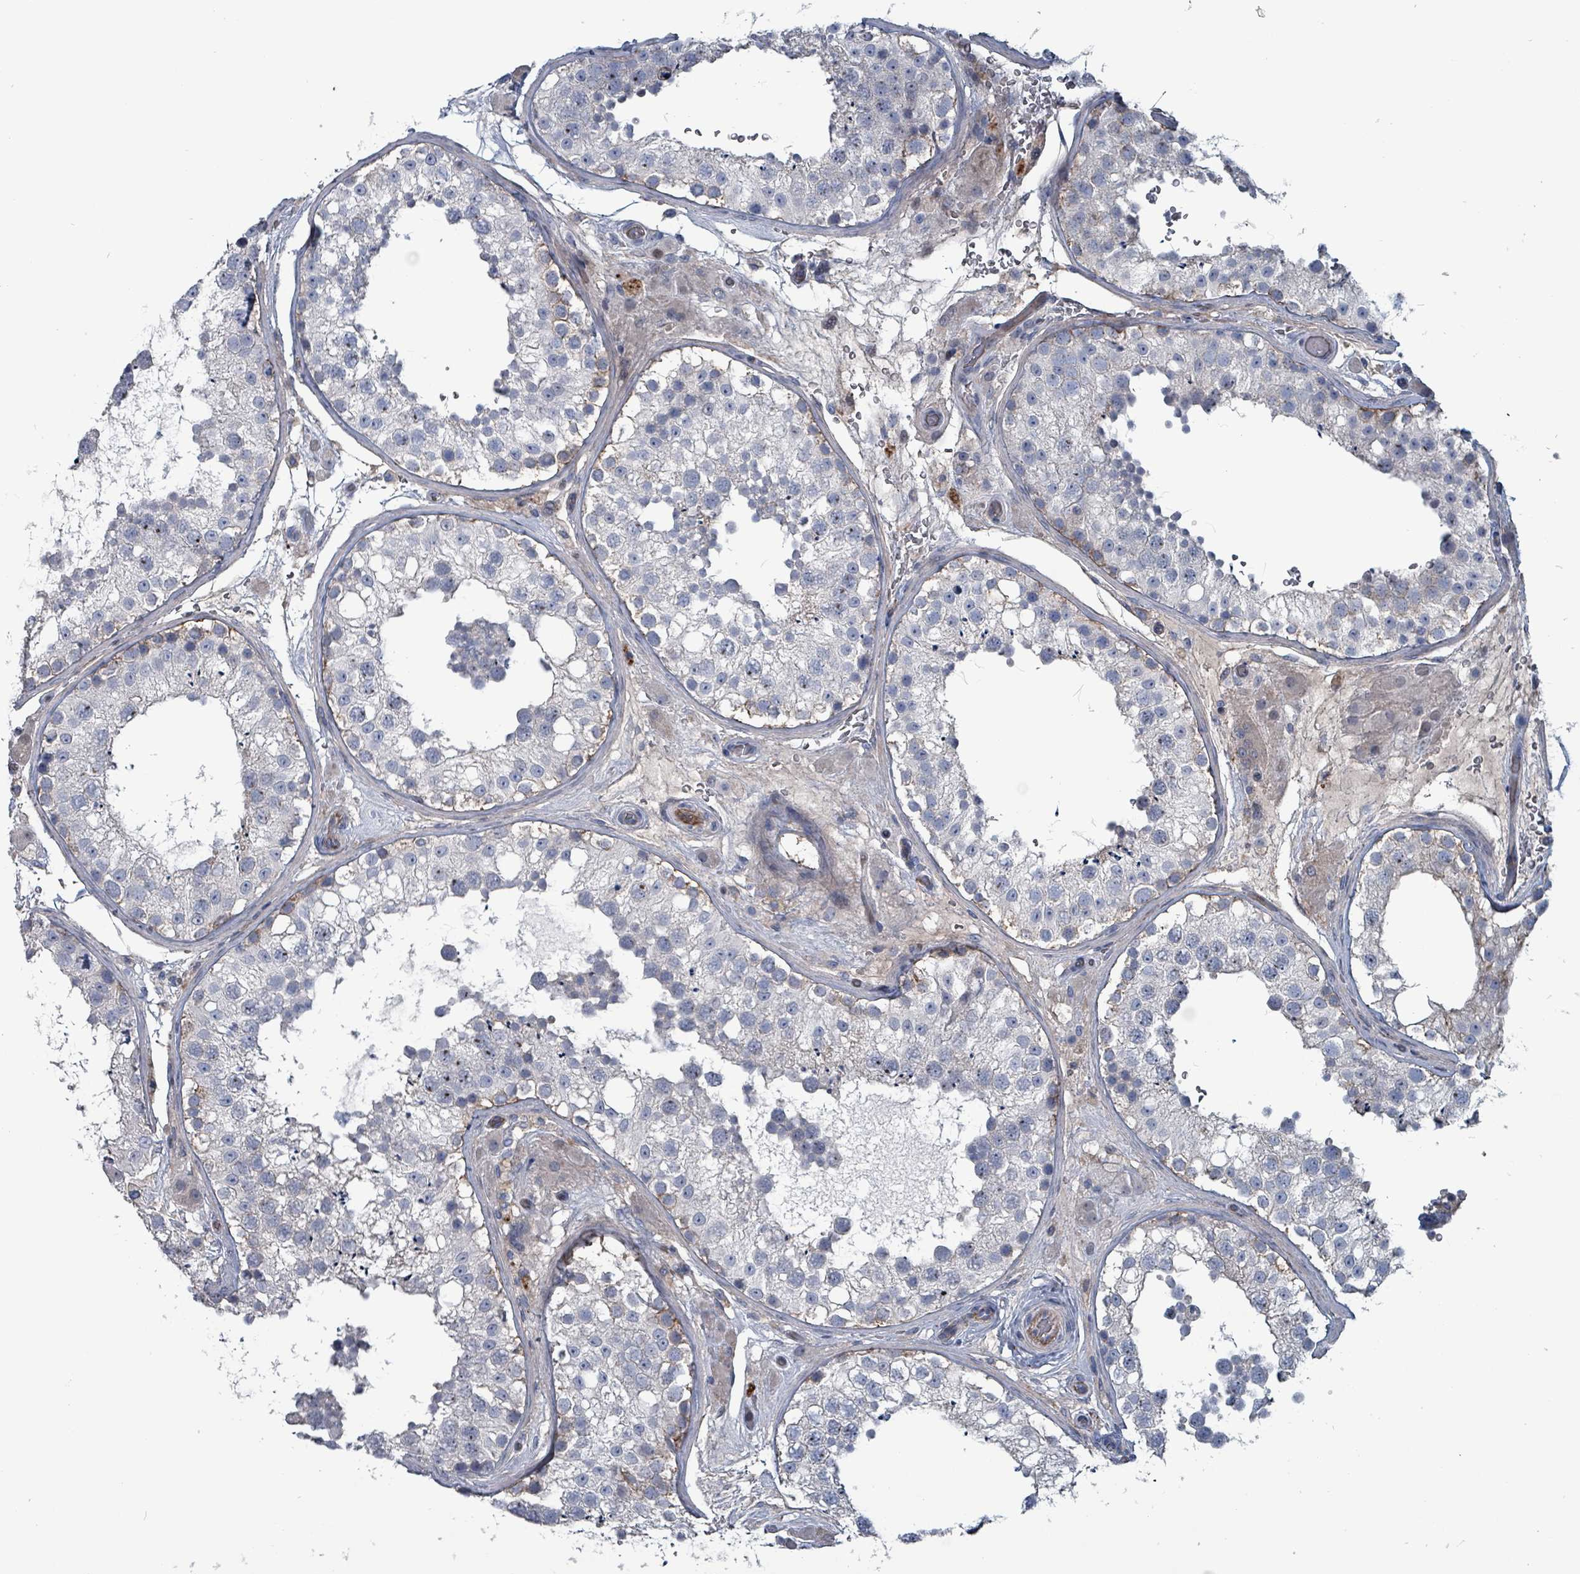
{"staining": {"intensity": "negative", "quantity": "none", "location": "none"}, "tissue": "testis", "cell_type": "Cells in seminiferous ducts", "image_type": "normal", "snomed": [{"axis": "morphology", "description": "Normal tissue, NOS"}, {"axis": "topography", "description": "Testis"}], "caption": "Cells in seminiferous ducts are negative for protein expression in normal human testis. (Immunohistochemistry (ihc), brightfield microscopy, high magnification).", "gene": "TAAR5", "patient": {"sex": "male", "age": 26}}